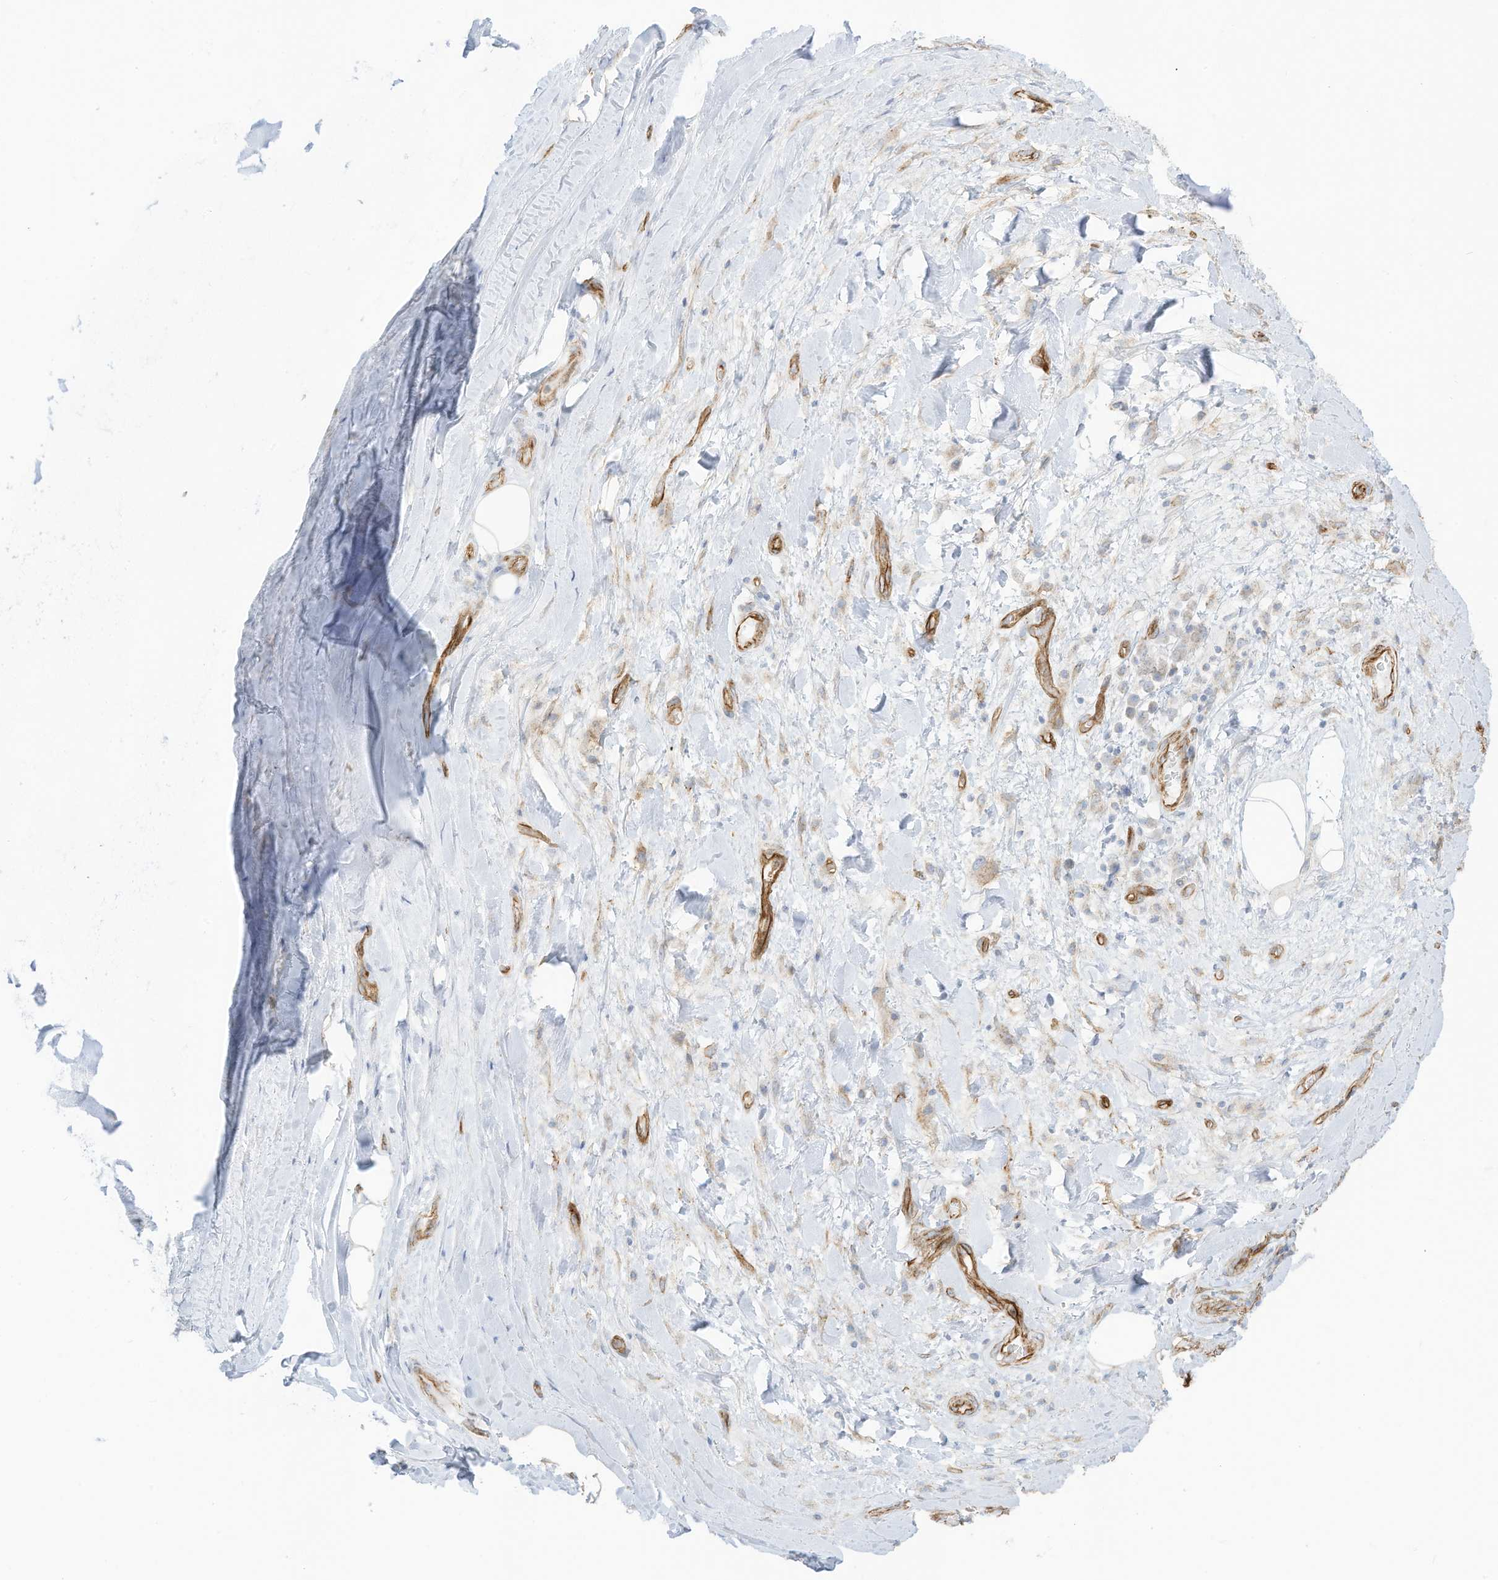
{"staining": {"intensity": "moderate", "quantity": ">75%", "location": "cytoplasmic/membranous"}, "tissue": "adipose tissue", "cell_type": "Adipocytes", "image_type": "normal", "snomed": [{"axis": "morphology", "description": "Normal tissue, NOS"}, {"axis": "morphology", "description": "Squamous cell carcinoma, NOS"}, {"axis": "topography", "description": "Lymph node"}, {"axis": "topography", "description": "Bronchus"}, {"axis": "topography", "description": "Lung"}], "caption": "Protein positivity by IHC exhibits moderate cytoplasmic/membranous positivity in about >75% of adipocytes in normal adipose tissue. (DAB IHC, brown staining for protein, blue staining for nuclei).", "gene": "ABCB7", "patient": {"sex": "male", "age": 66}}